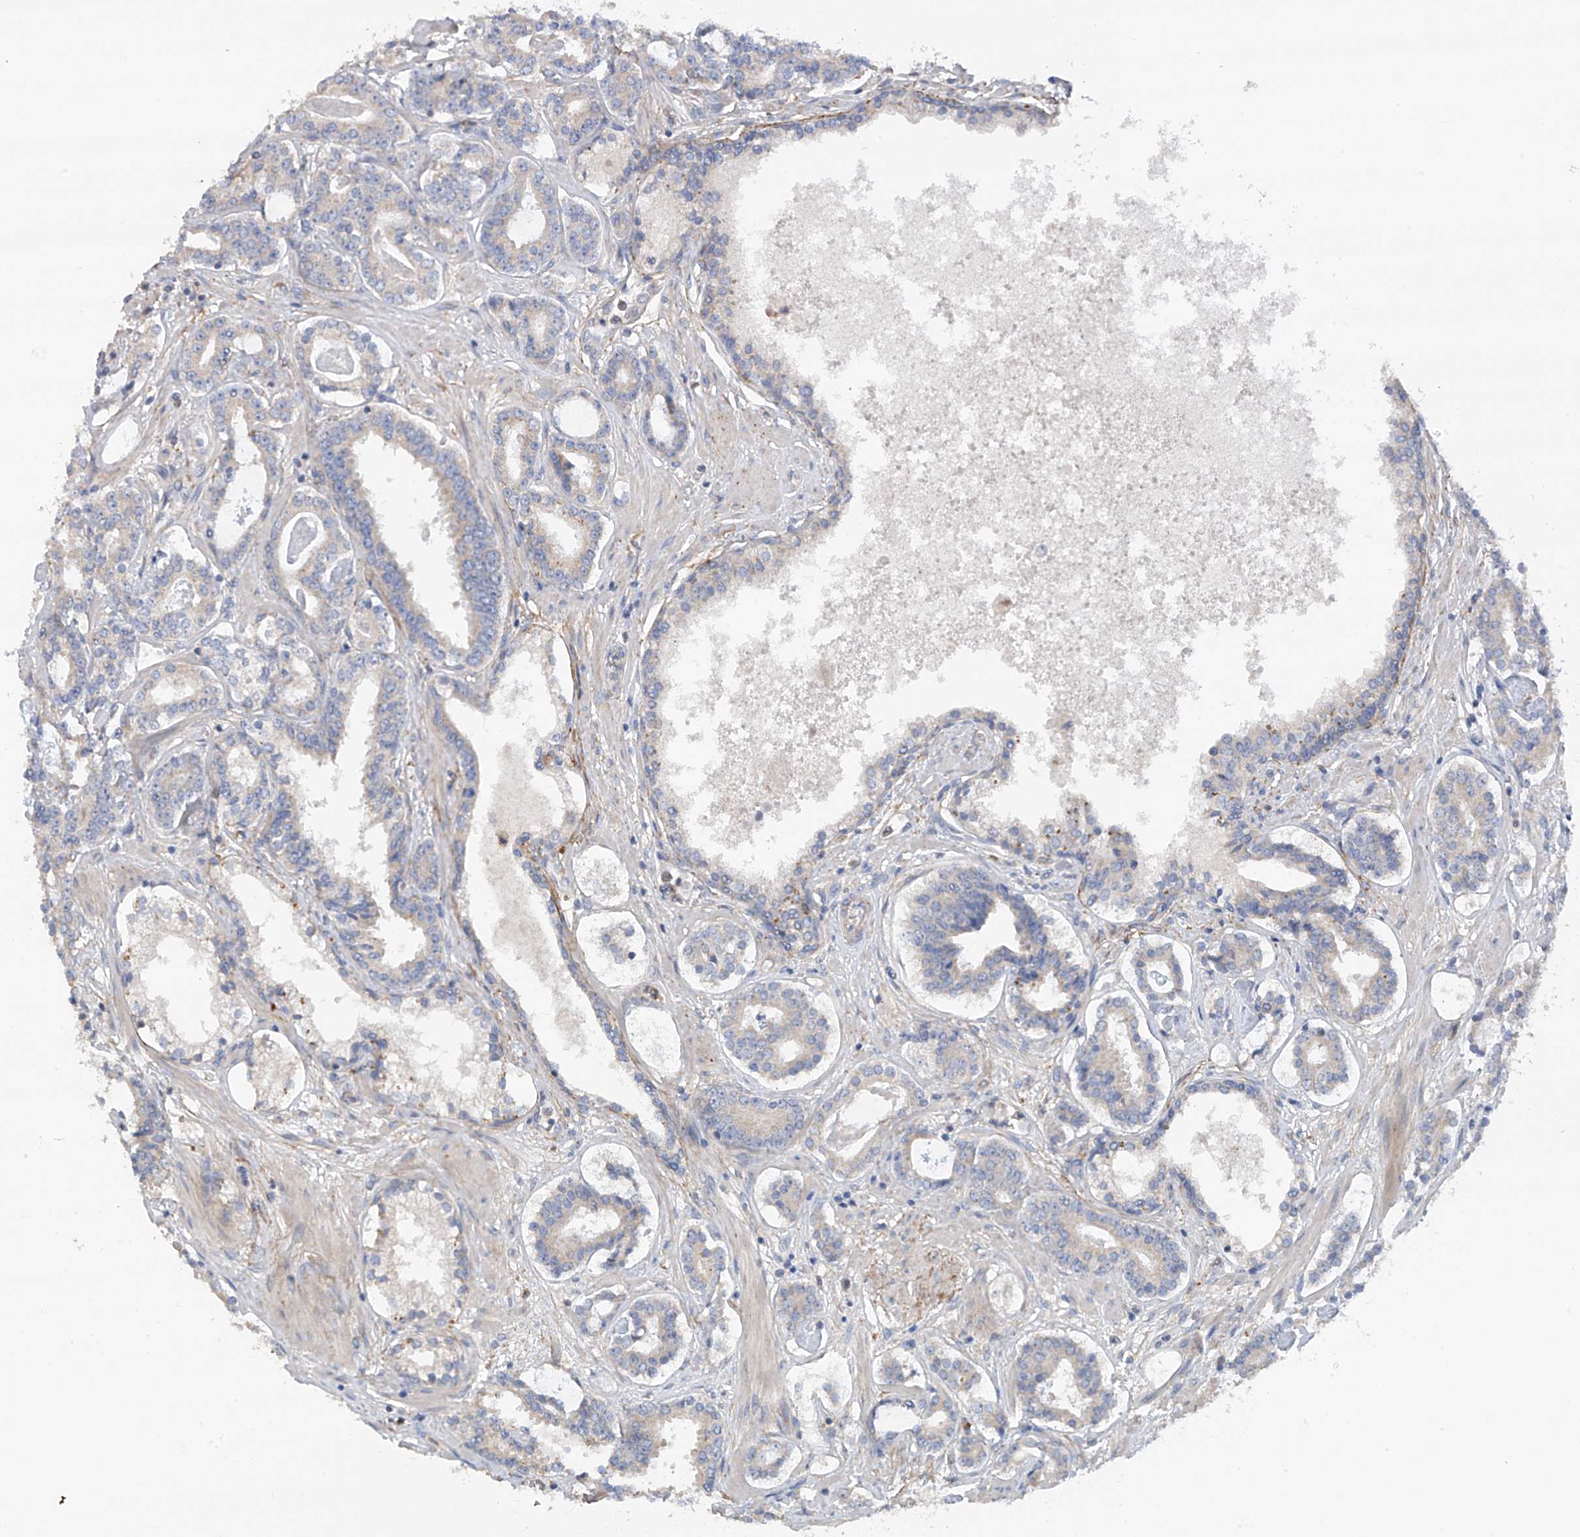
{"staining": {"intensity": "negative", "quantity": "none", "location": "none"}, "tissue": "prostate cancer", "cell_type": "Tumor cells", "image_type": "cancer", "snomed": [{"axis": "morphology", "description": "Adenocarcinoma, High grade"}, {"axis": "topography", "description": "Prostate"}], "caption": "Tumor cells are negative for brown protein staining in high-grade adenocarcinoma (prostate).", "gene": "GALNTL6", "patient": {"sex": "male", "age": 58}}